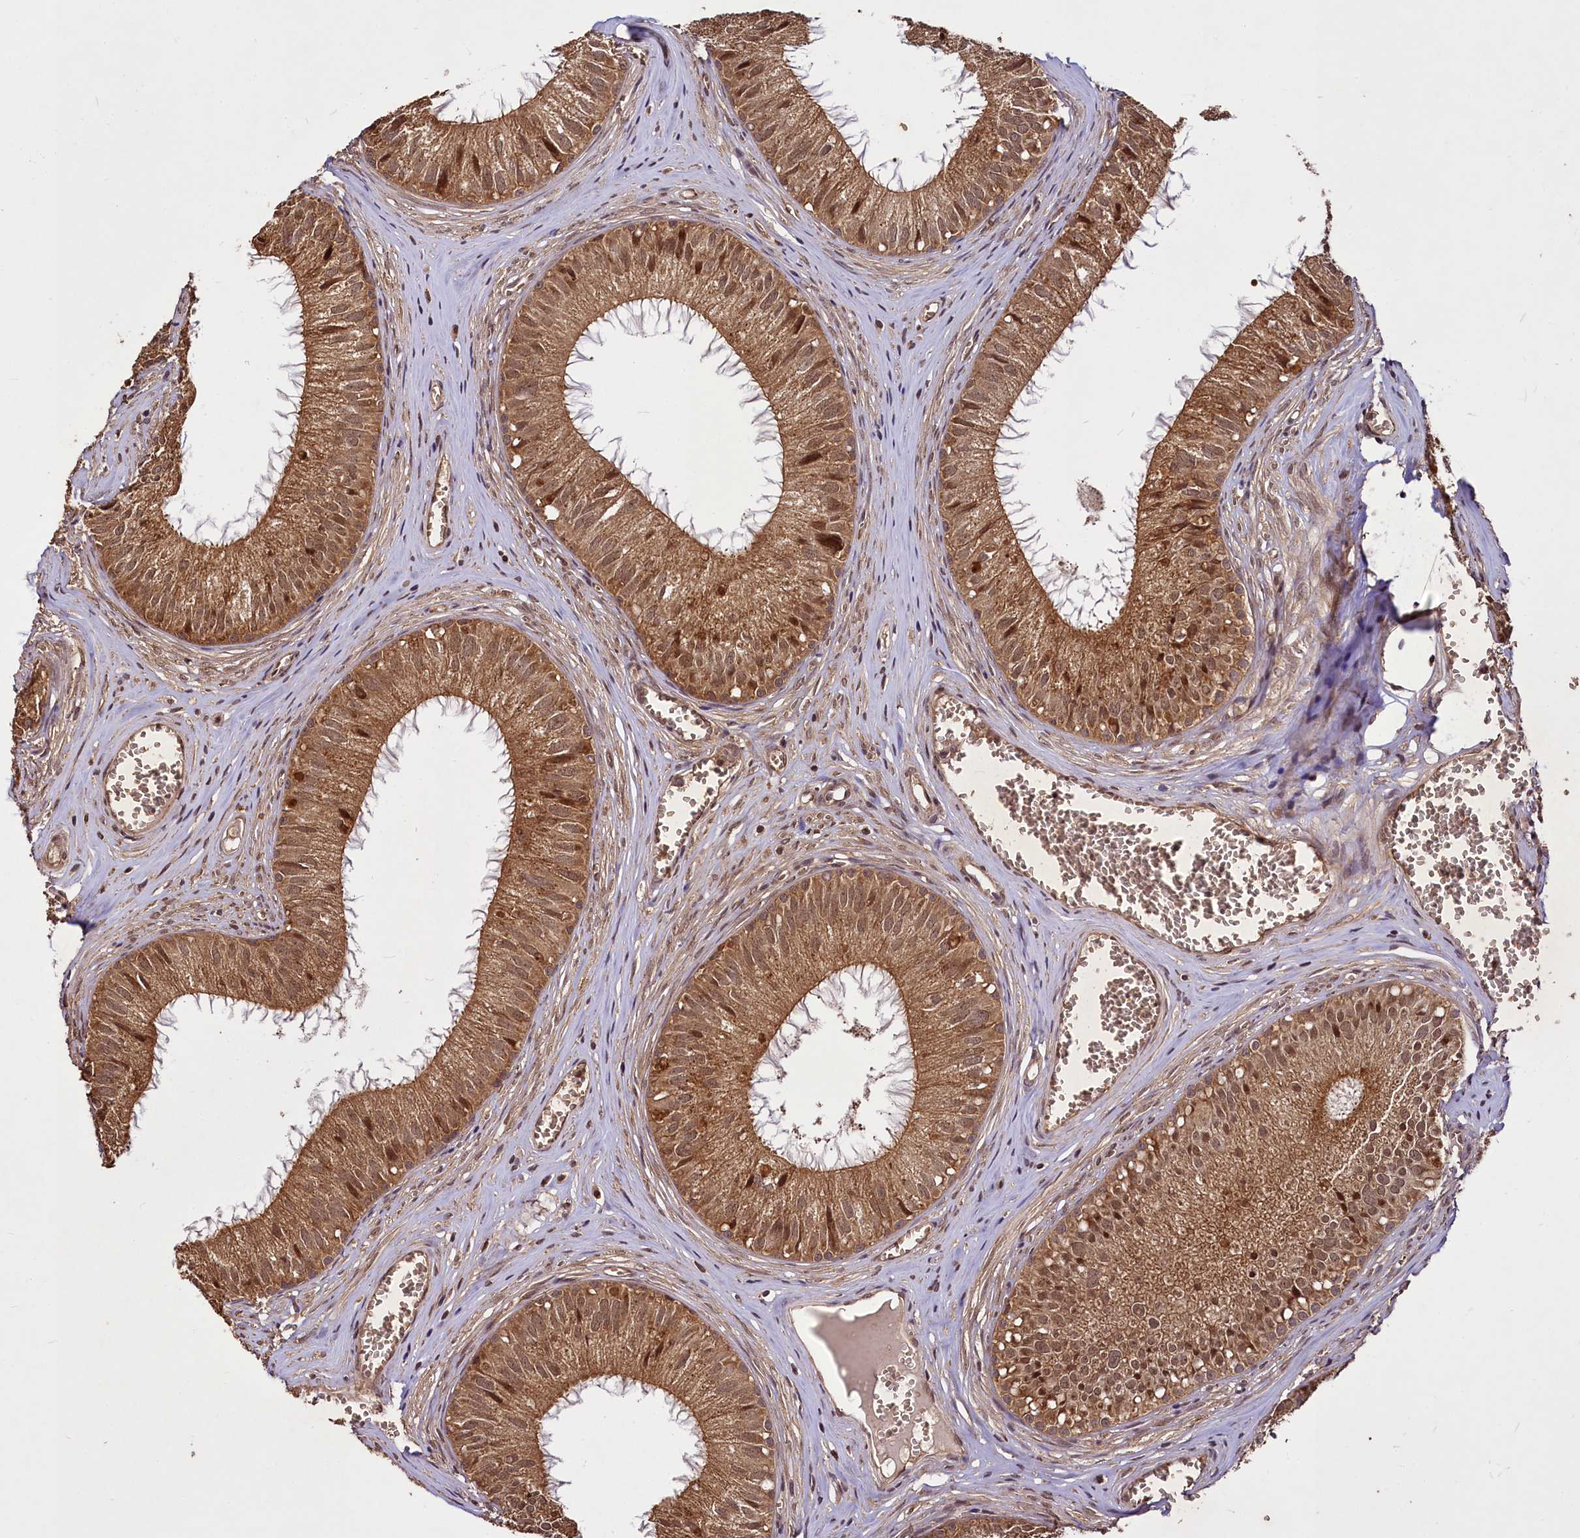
{"staining": {"intensity": "moderate", "quantity": ">75%", "location": "cytoplasmic/membranous"}, "tissue": "epididymis", "cell_type": "Glandular cells", "image_type": "normal", "snomed": [{"axis": "morphology", "description": "Normal tissue, NOS"}, {"axis": "topography", "description": "Epididymis"}], "caption": "Immunohistochemical staining of normal human epididymis reveals >75% levels of moderate cytoplasmic/membranous protein expression in approximately >75% of glandular cells. The protein of interest is stained brown, and the nuclei are stained in blue (DAB IHC with brightfield microscopy, high magnification).", "gene": "VPS51", "patient": {"sex": "male", "age": 36}}